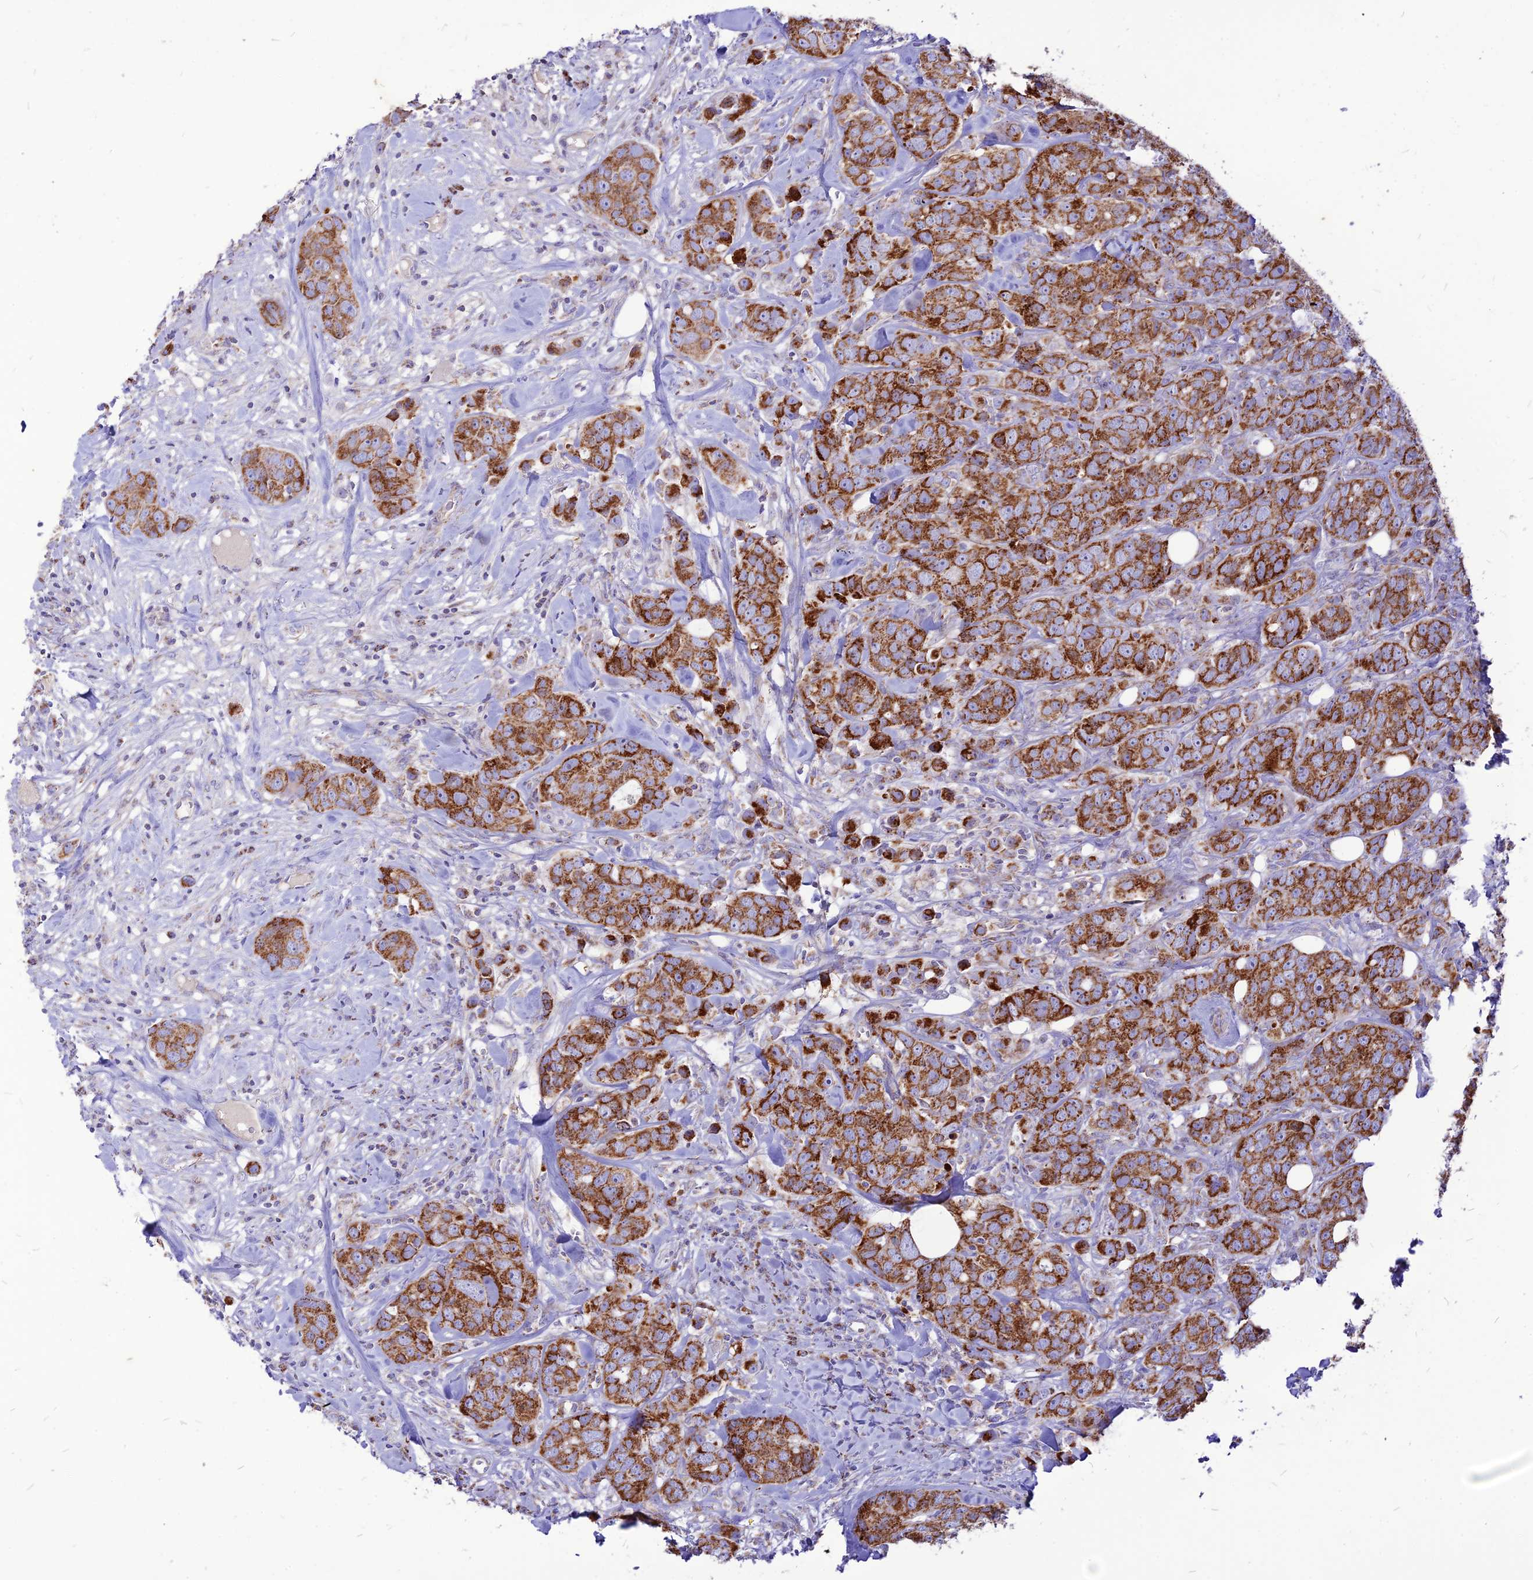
{"staining": {"intensity": "strong", "quantity": ">75%", "location": "cytoplasmic/membranous"}, "tissue": "breast cancer", "cell_type": "Tumor cells", "image_type": "cancer", "snomed": [{"axis": "morphology", "description": "Duct carcinoma"}, {"axis": "topography", "description": "Breast"}], "caption": "Immunohistochemical staining of breast cancer (invasive ductal carcinoma) shows strong cytoplasmic/membranous protein positivity in approximately >75% of tumor cells.", "gene": "ECI1", "patient": {"sex": "female", "age": 43}}